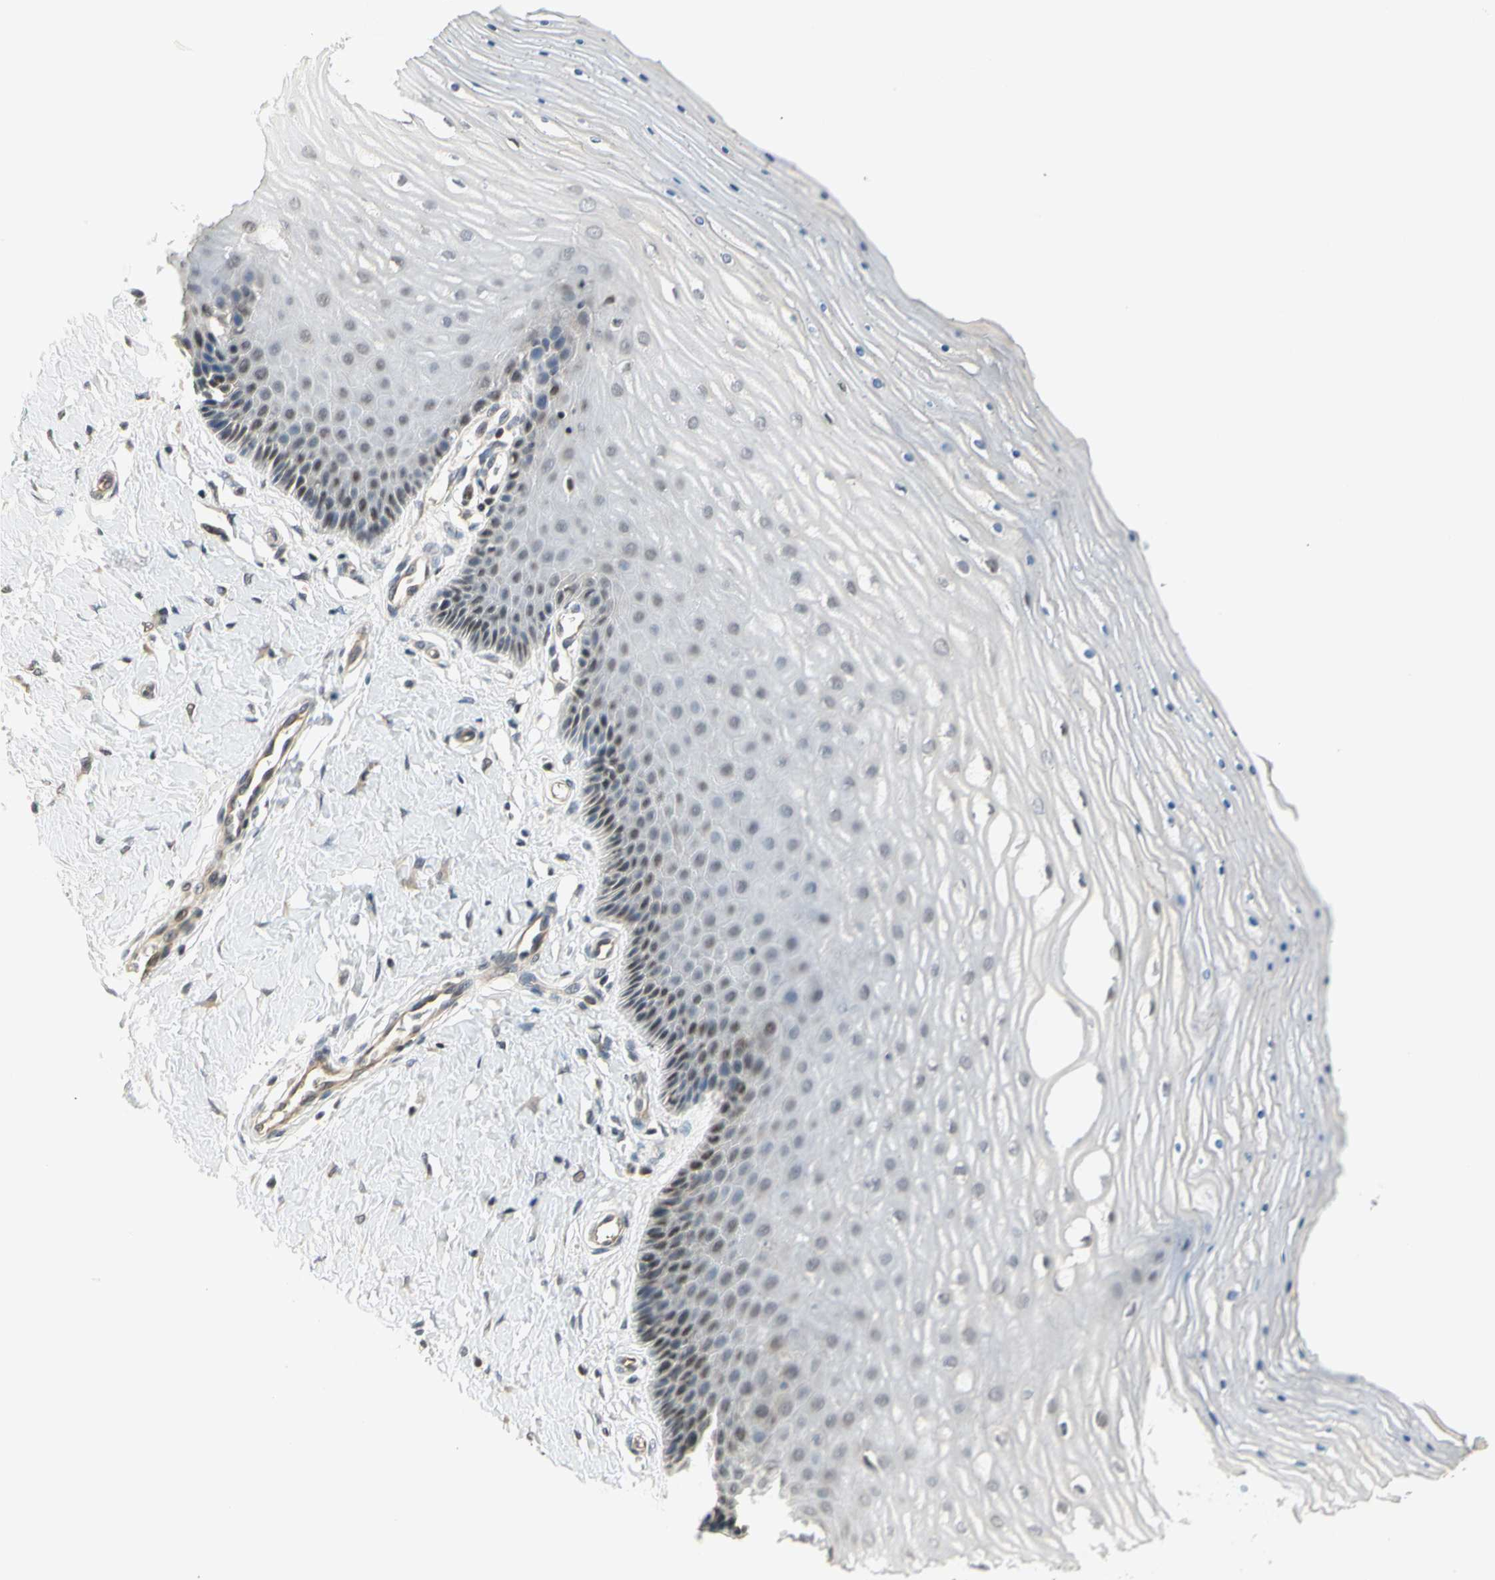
{"staining": {"intensity": "weak", "quantity": "25%-75%", "location": "nuclear"}, "tissue": "cervix", "cell_type": "Glandular cells", "image_type": "normal", "snomed": [{"axis": "morphology", "description": "Normal tissue, NOS"}, {"axis": "topography", "description": "Cervix"}], "caption": "Immunohistochemical staining of benign cervix displays 25%-75% levels of weak nuclear protein positivity in about 25%-75% of glandular cells. Immunohistochemistry stains the protein in brown and the nuclei are stained blue.", "gene": "IMPG2", "patient": {"sex": "female", "age": 55}}